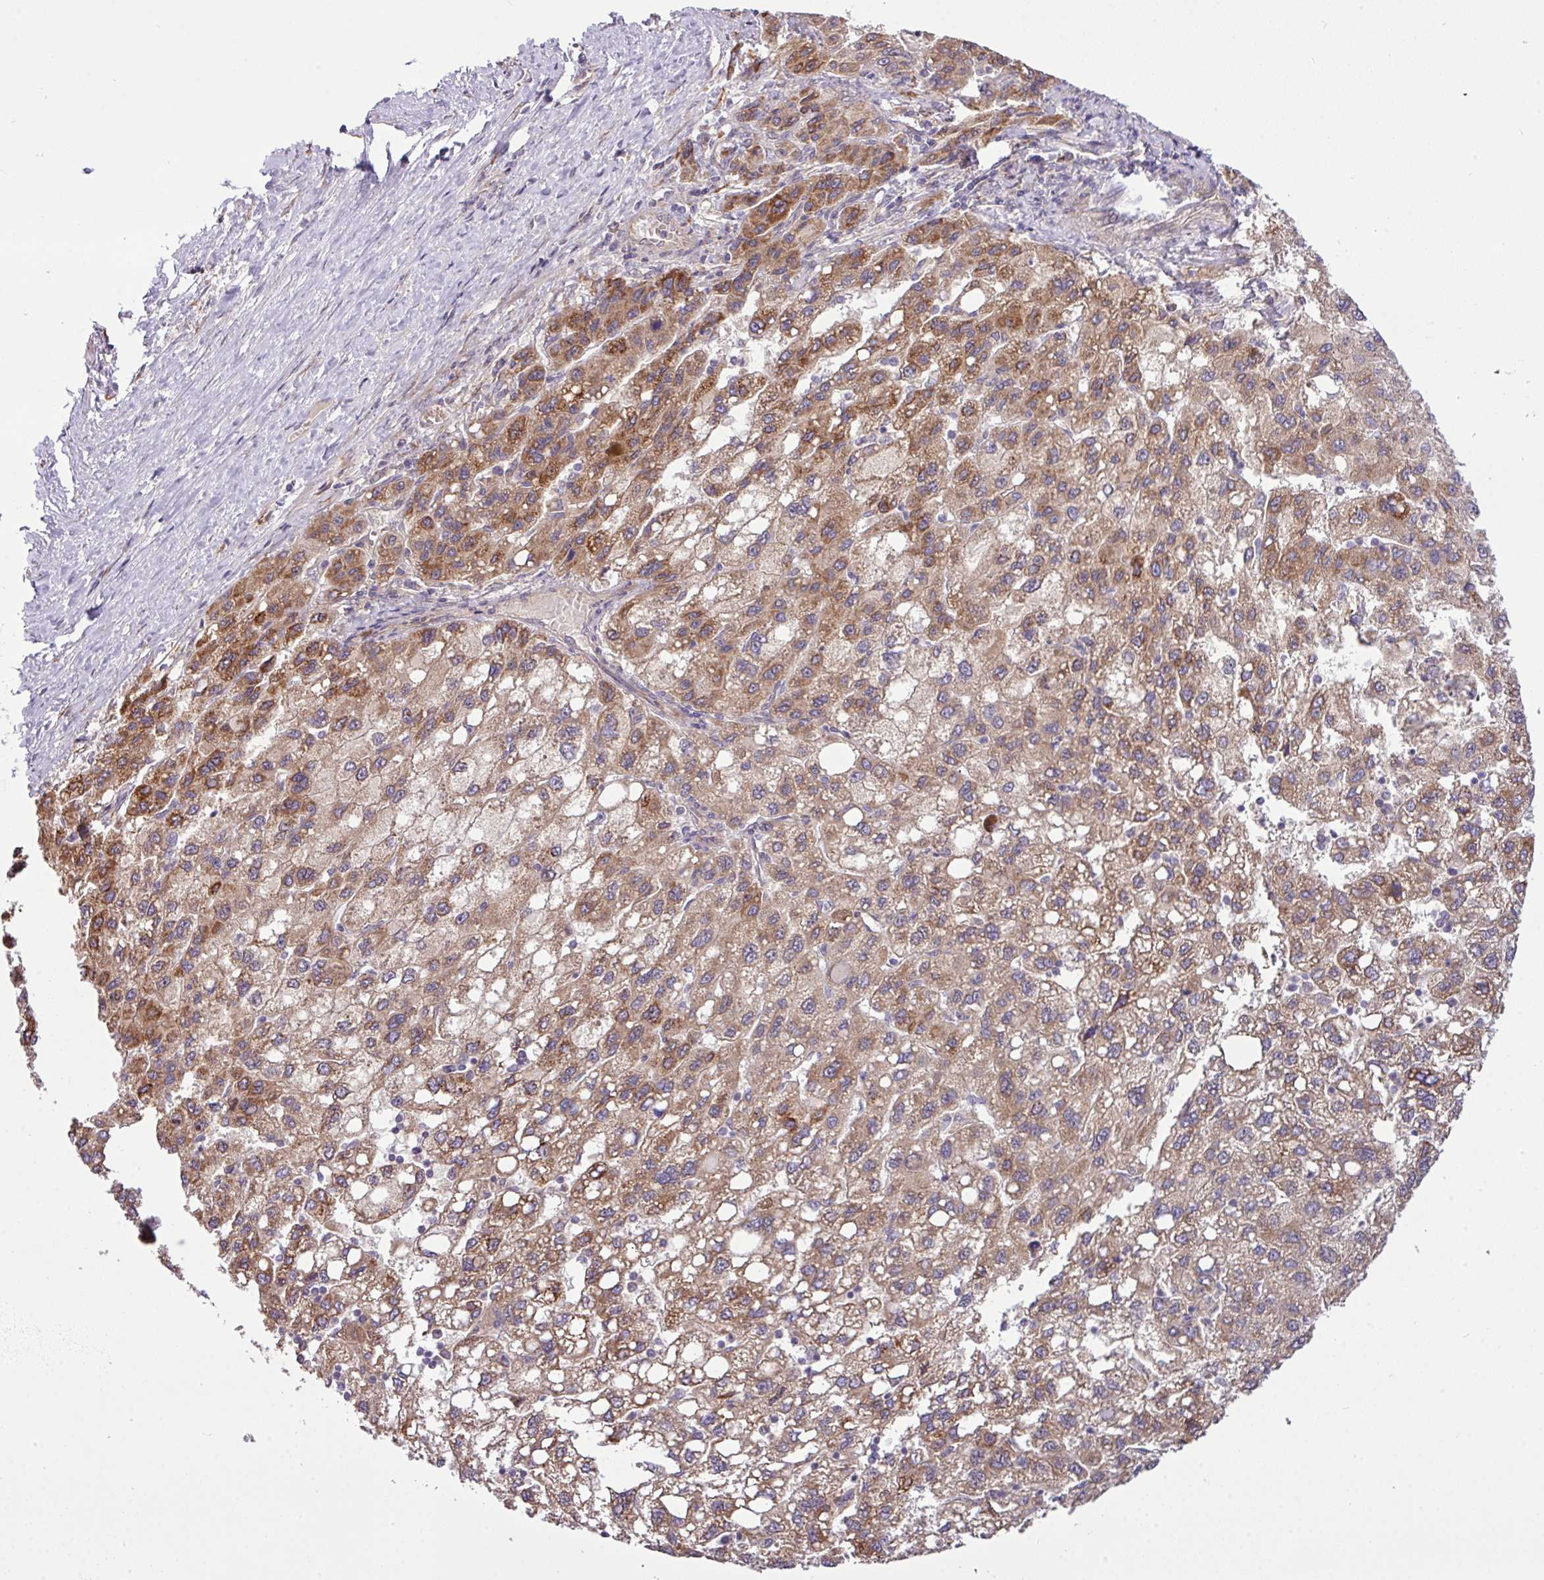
{"staining": {"intensity": "moderate", "quantity": ">75%", "location": "cytoplasmic/membranous"}, "tissue": "liver cancer", "cell_type": "Tumor cells", "image_type": "cancer", "snomed": [{"axis": "morphology", "description": "Carcinoma, Hepatocellular, NOS"}, {"axis": "topography", "description": "Liver"}], "caption": "Human liver cancer stained for a protein (brown) reveals moderate cytoplasmic/membranous positive positivity in about >75% of tumor cells.", "gene": "TM2D2", "patient": {"sex": "female", "age": 82}}